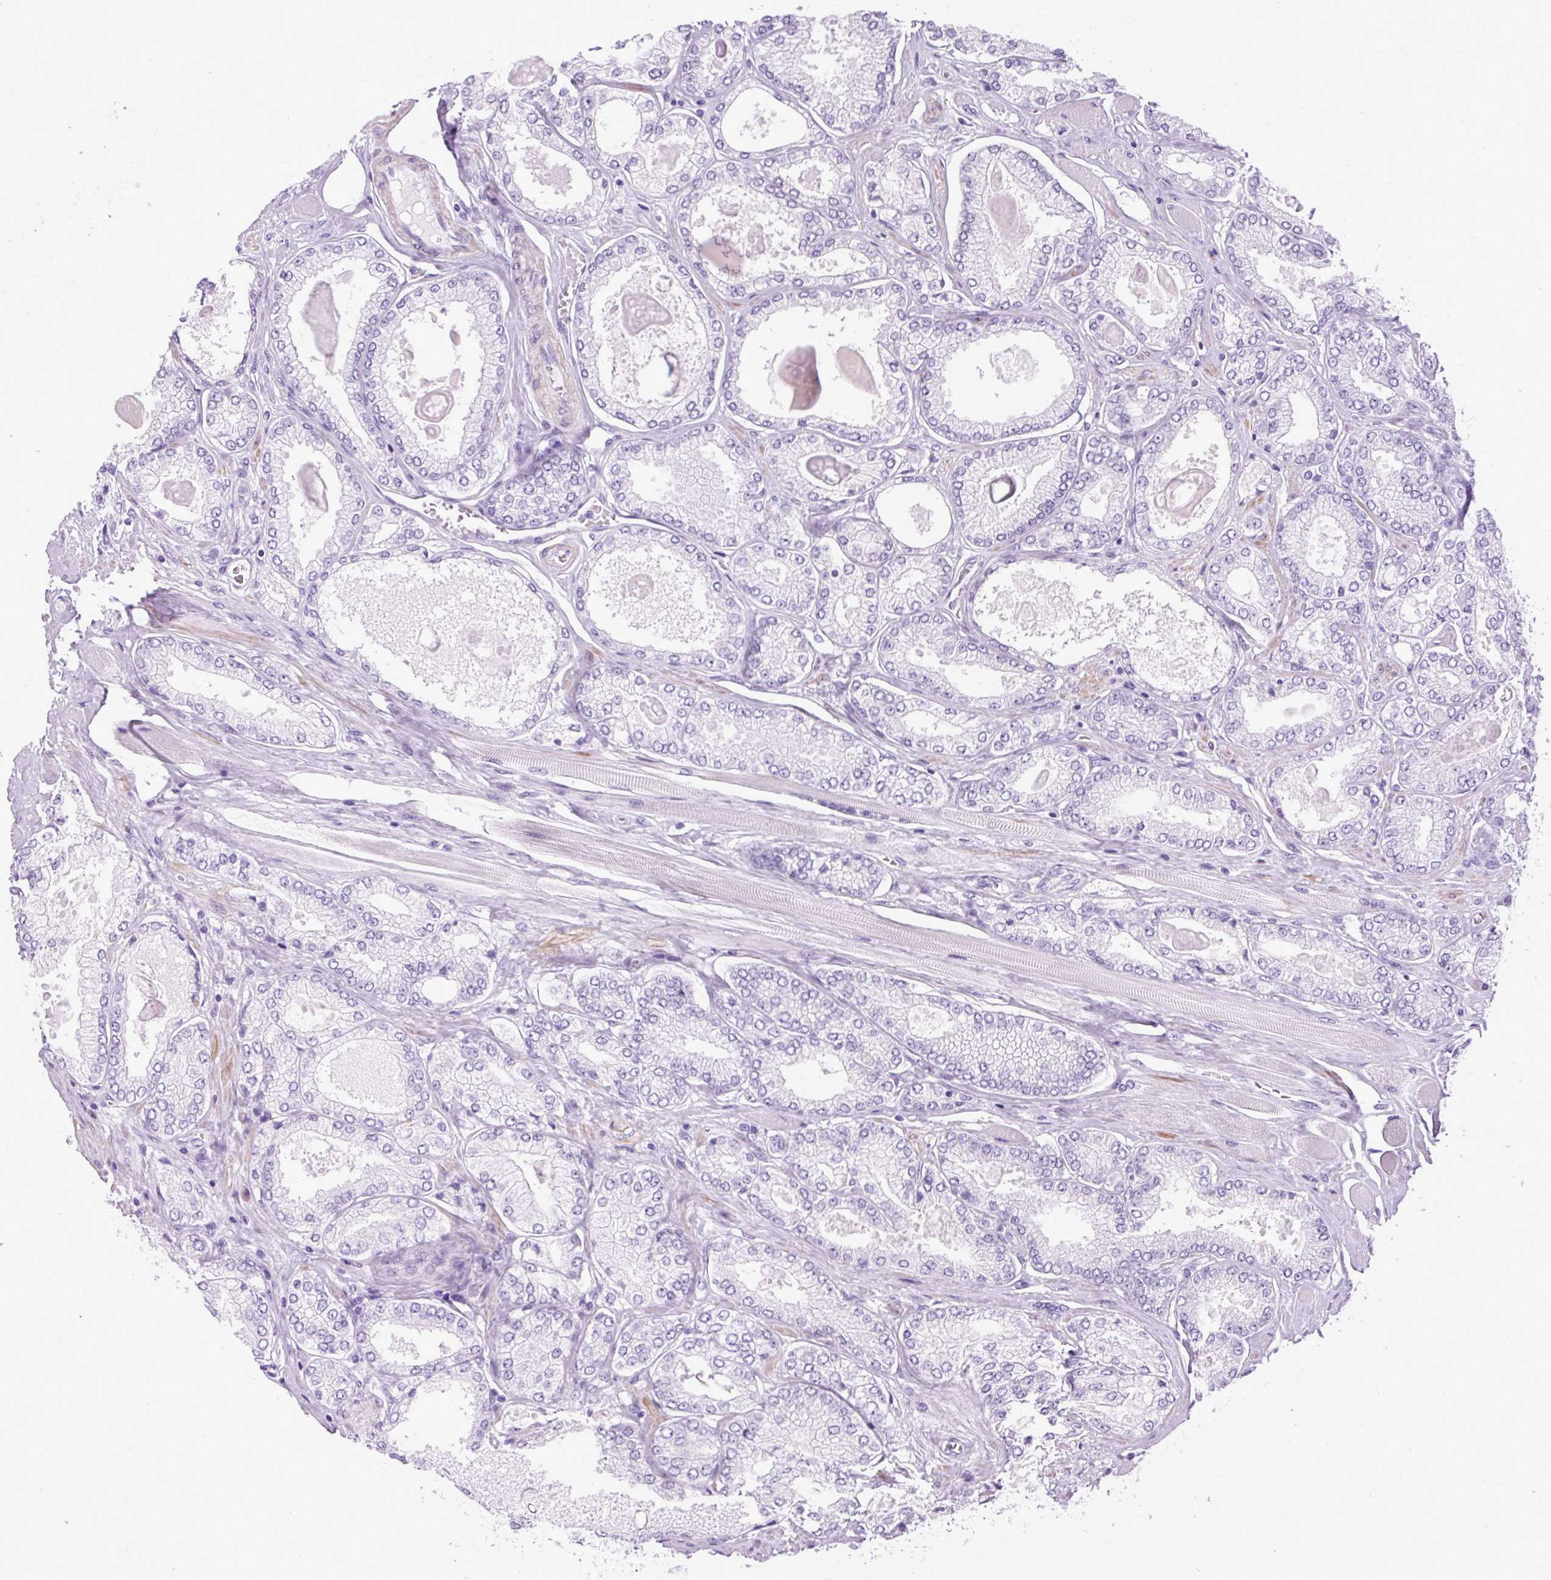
{"staining": {"intensity": "negative", "quantity": "none", "location": "none"}, "tissue": "prostate cancer", "cell_type": "Tumor cells", "image_type": "cancer", "snomed": [{"axis": "morphology", "description": "Adenocarcinoma, High grade"}, {"axis": "topography", "description": "Prostate"}], "caption": "This is an immunohistochemistry micrograph of human prostate cancer (adenocarcinoma (high-grade)). There is no staining in tumor cells.", "gene": "DPP6", "patient": {"sex": "male", "age": 68}}